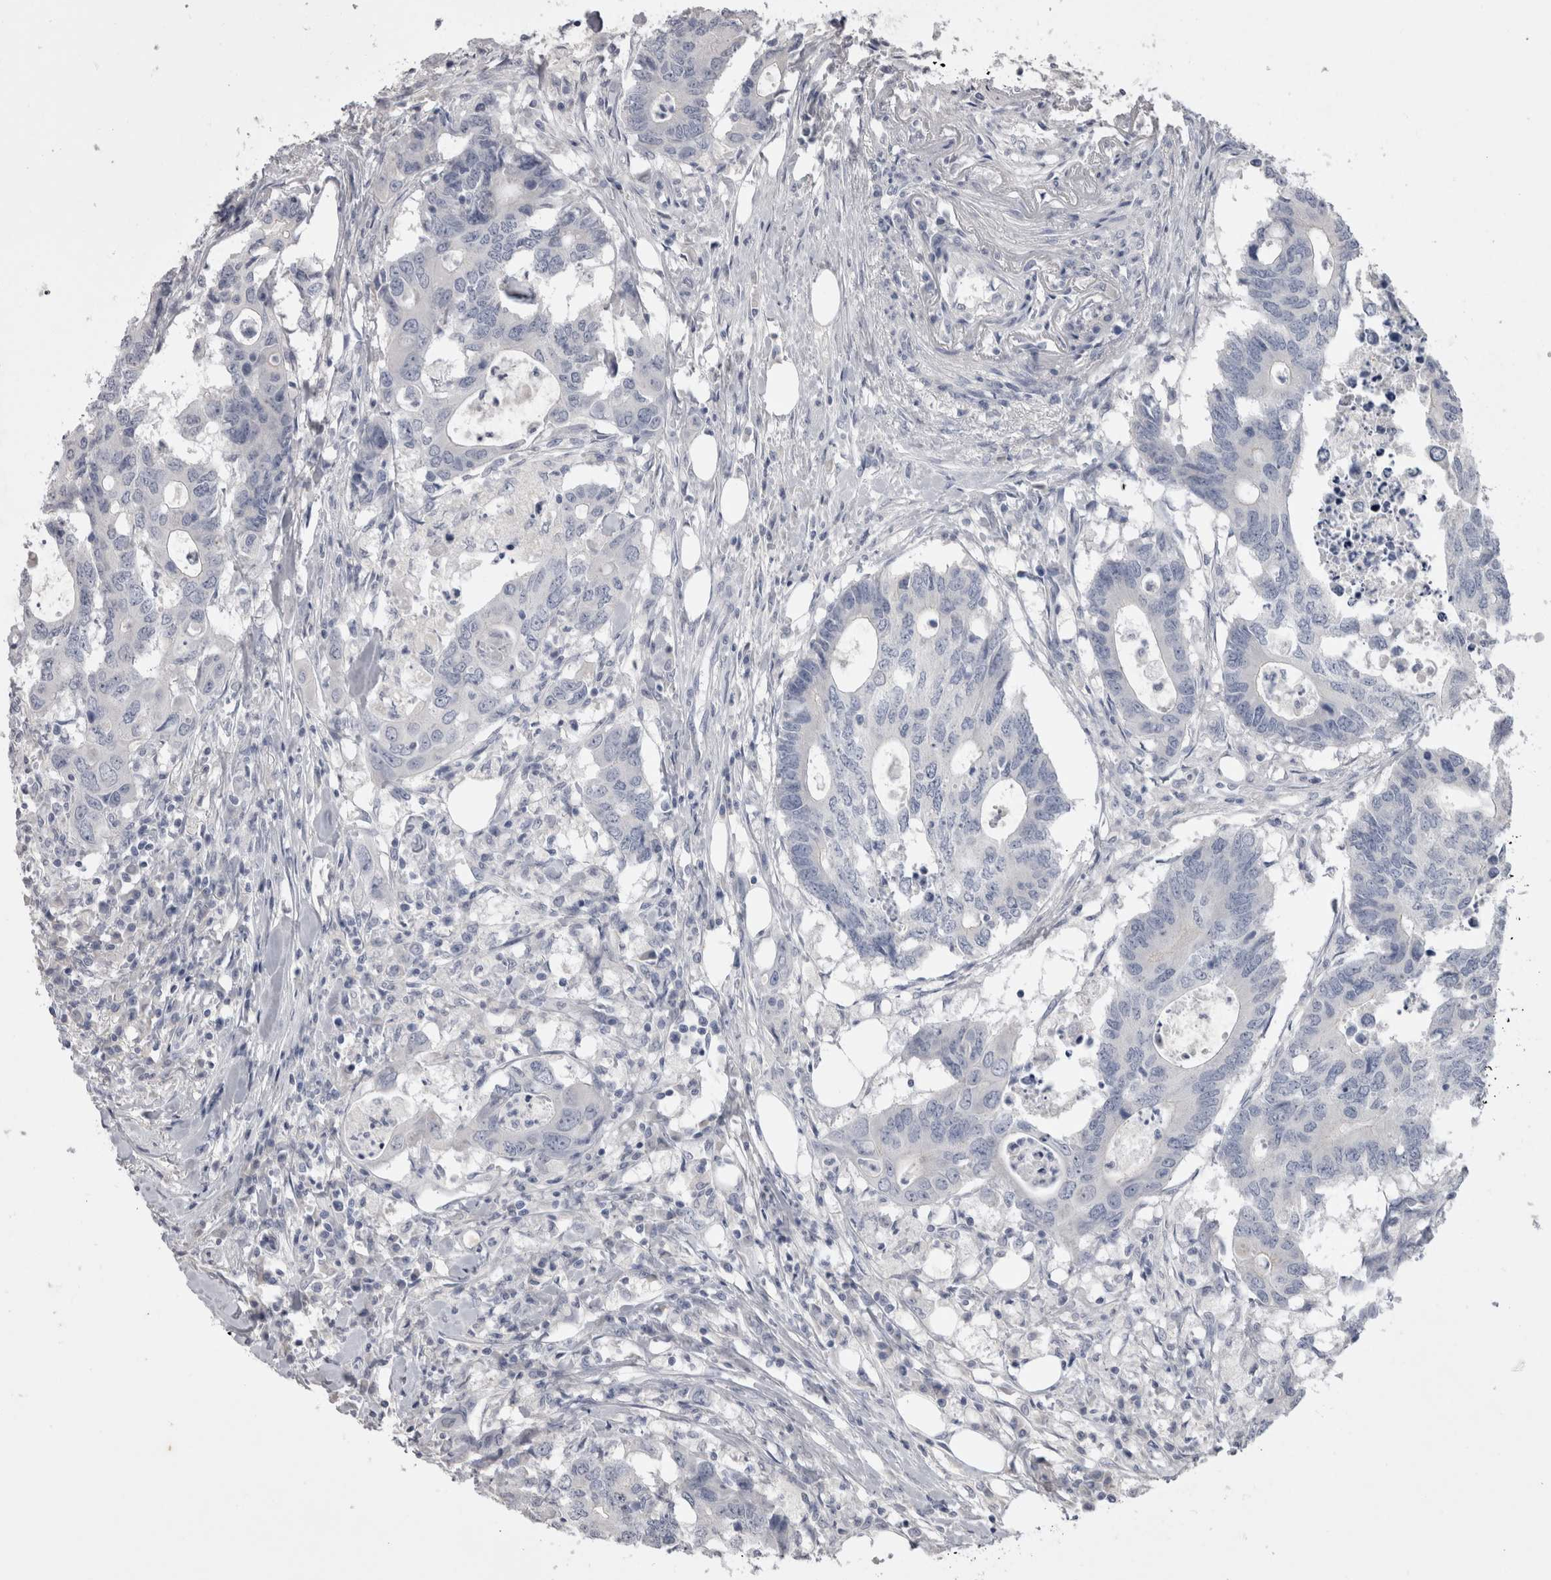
{"staining": {"intensity": "negative", "quantity": "none", "location": "none"}, "tissue": "colorectal cancer", "cell_type": "Tumor cells", "image_type": "cancer", "snomed": [{"axis": "morphology", "description": "Adenocarcinoma, NOS"}, {"axis": "topography", "description": "Colon"}], "caption": "The image demonstrates no significant positivity in tumor cells of colorectal adenocarcinoma.", "gene": "ADAM2", "patient": {"sex": "male", "age": 71}}